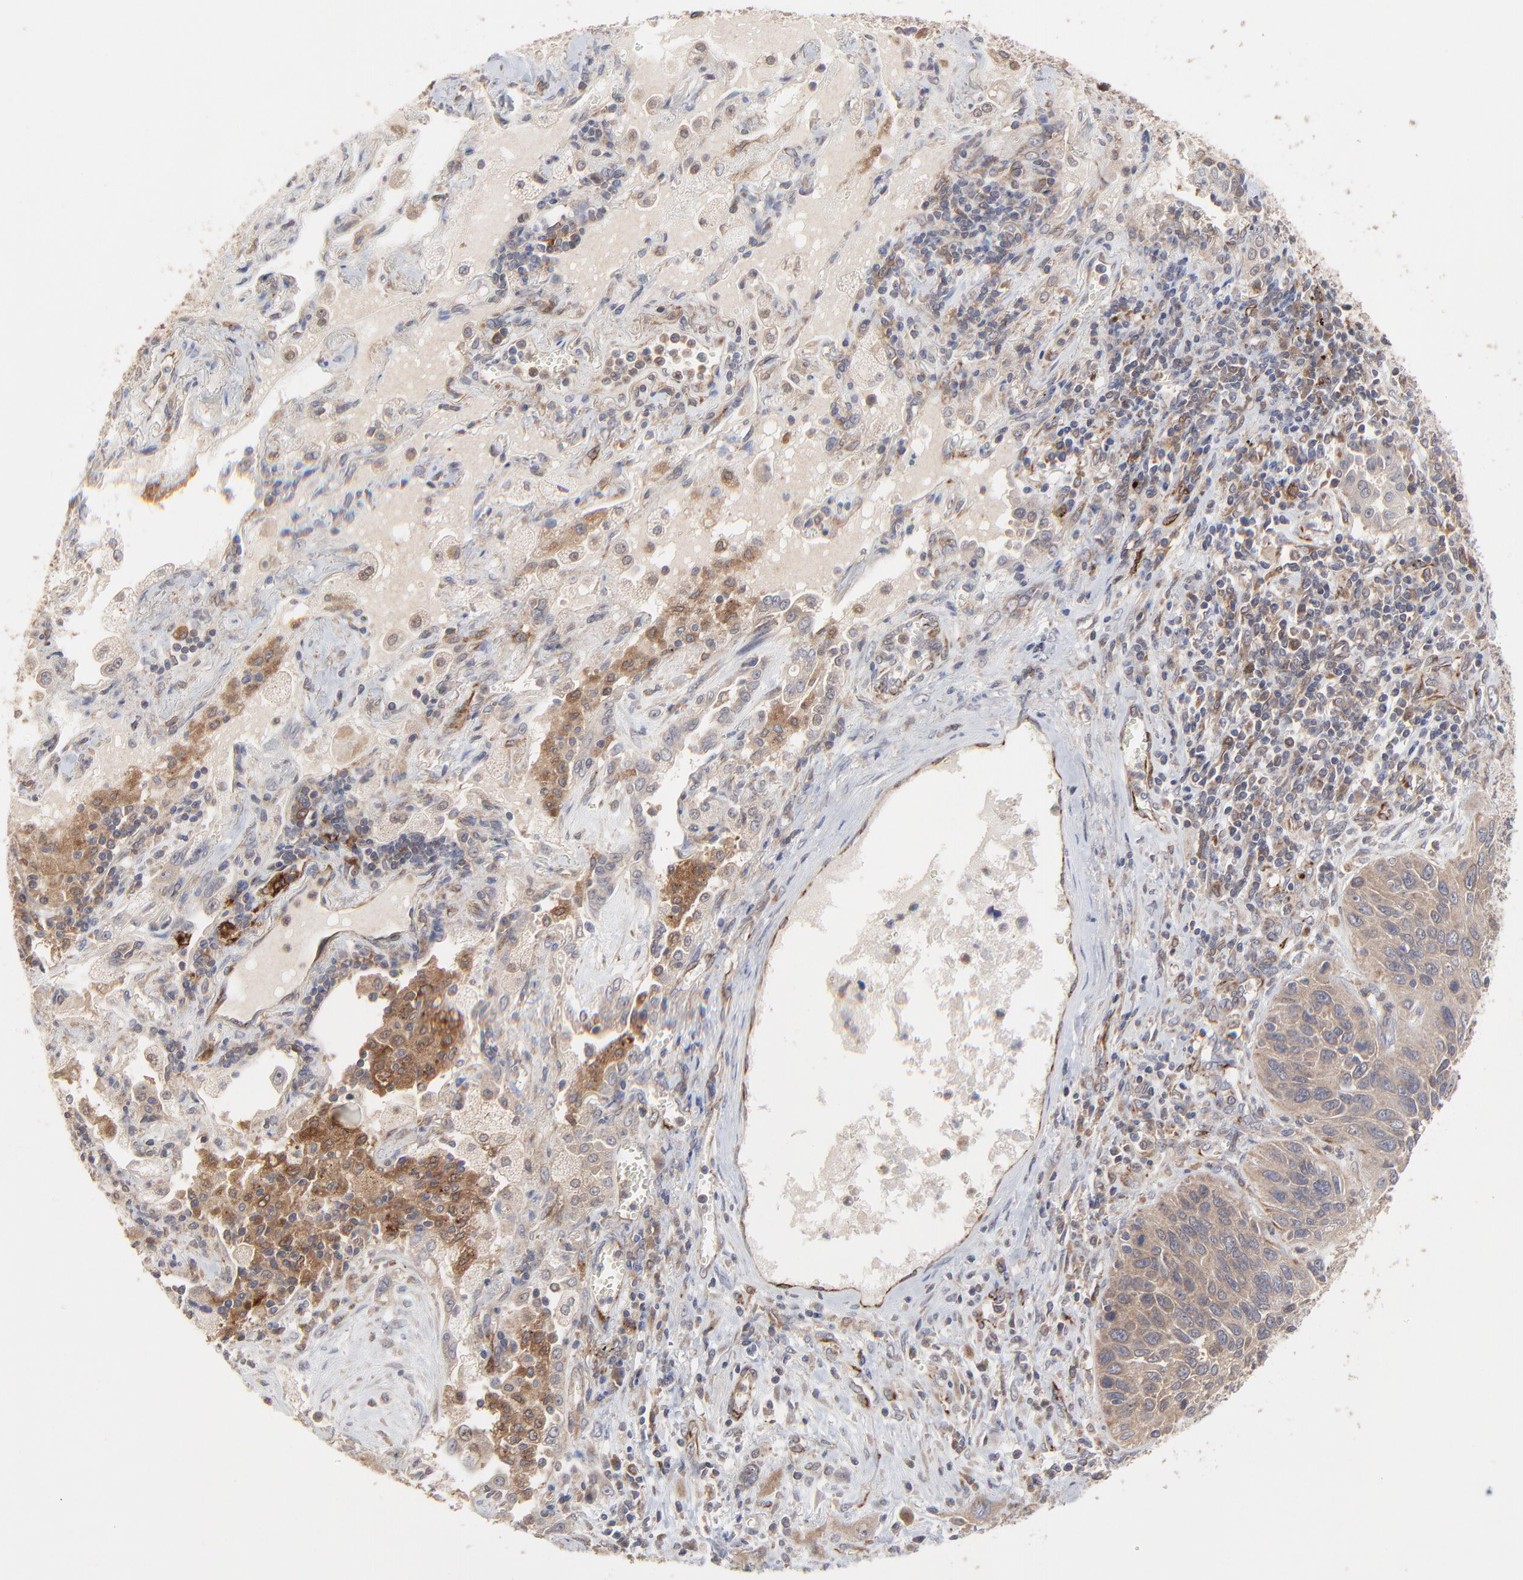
{"staining": {"intensity": "moderate", "quantity": ">75%", "location": "cytoplasmic/membranous"}, "tissue": "lung cancer", "cell_type": "Tumor cells", "image_type": "cancer", "snomed": [{"axis": "morphology", "description": "Squamous cell carcinoma, NOS"}, {"axis": "topography", "description": "Lung"}], "caption": "The micrograph reveals immunohistochemical staining of lung squamous cell carcinoma. There is moderate cytoplasmic/membranous positivity is appreciated in approximately >75% of tumor cells.", "gene": "RAB9A", "patient": {"sex": "female", "age": 76}}